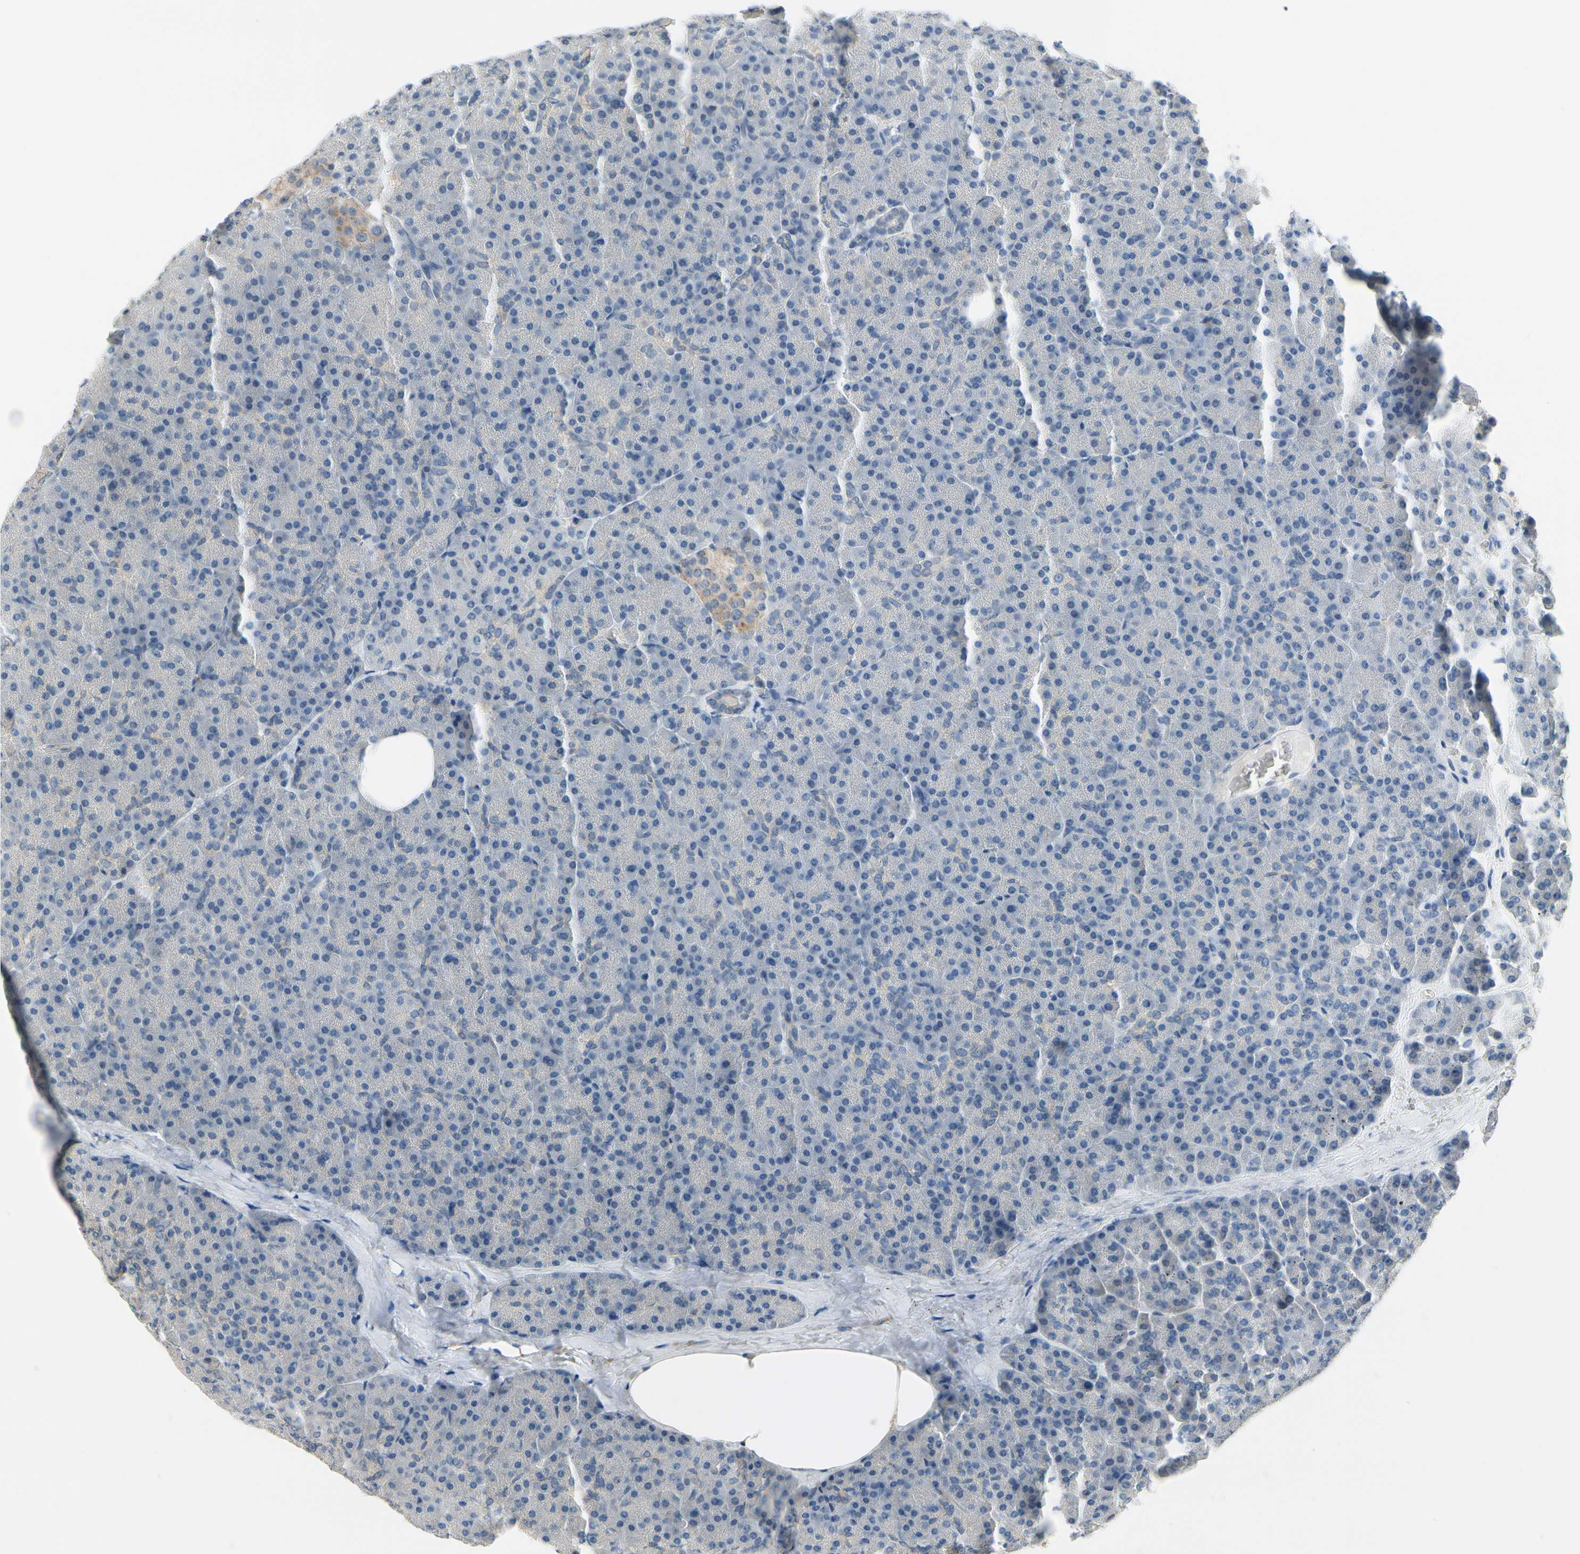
{"staining": {"intensity": "negative", "quantity": "none", "location": "none"}, "tissue": "pancreas", "cell_type": "Exocrine glandular cells", "image_type": "normal", "snomed": [{"axis": "morphology", "description": "Normal tissue, NOS"}, {"axis": "topography", "description": "Pancreas"}], "caption": "IHC of normal human pancreas displays no staining in exocrine glandular cells.", "gene": "SLC27A6", "patient": {"sex": "female", "age": 35}}